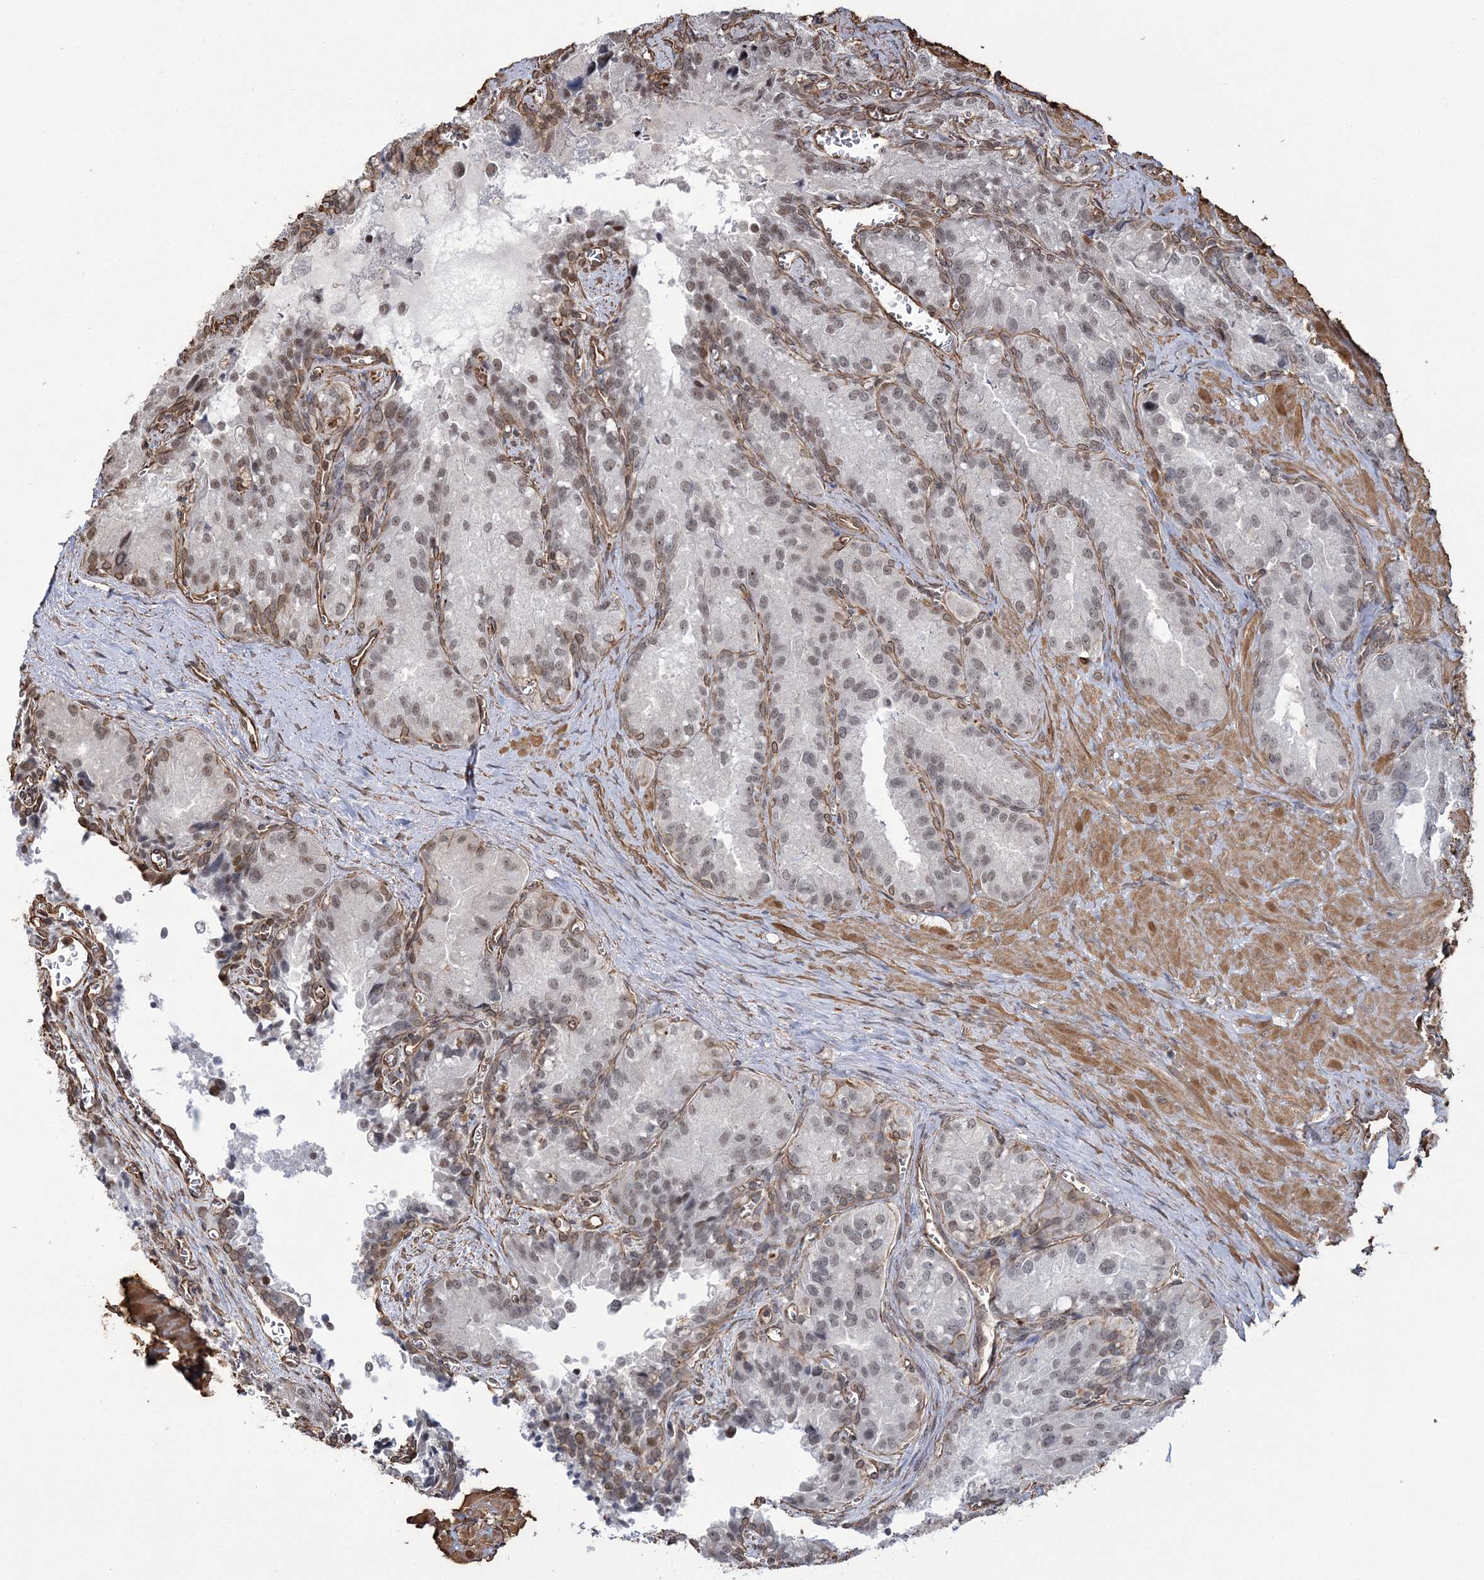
{"staining": {"intensity": "moderate", "quantity": ">75%", "location": "nuclear"}, "tissue": "seminal vesicle", "cell_type": "Glandular cells", "image_type": "normal", "snomed": [{"axis": "morphology", "description": "Normal tissue, NOS"}, {"axis": "topography", "description": "Seminal veicle"}], "caption": "Glandular cells demonstrate medium levels of moderate nuclear expression in about >75% of cells in normal seminal vesicle.", "gene": "ATP11B", "patient": {"sex": "male", "age": 62}}